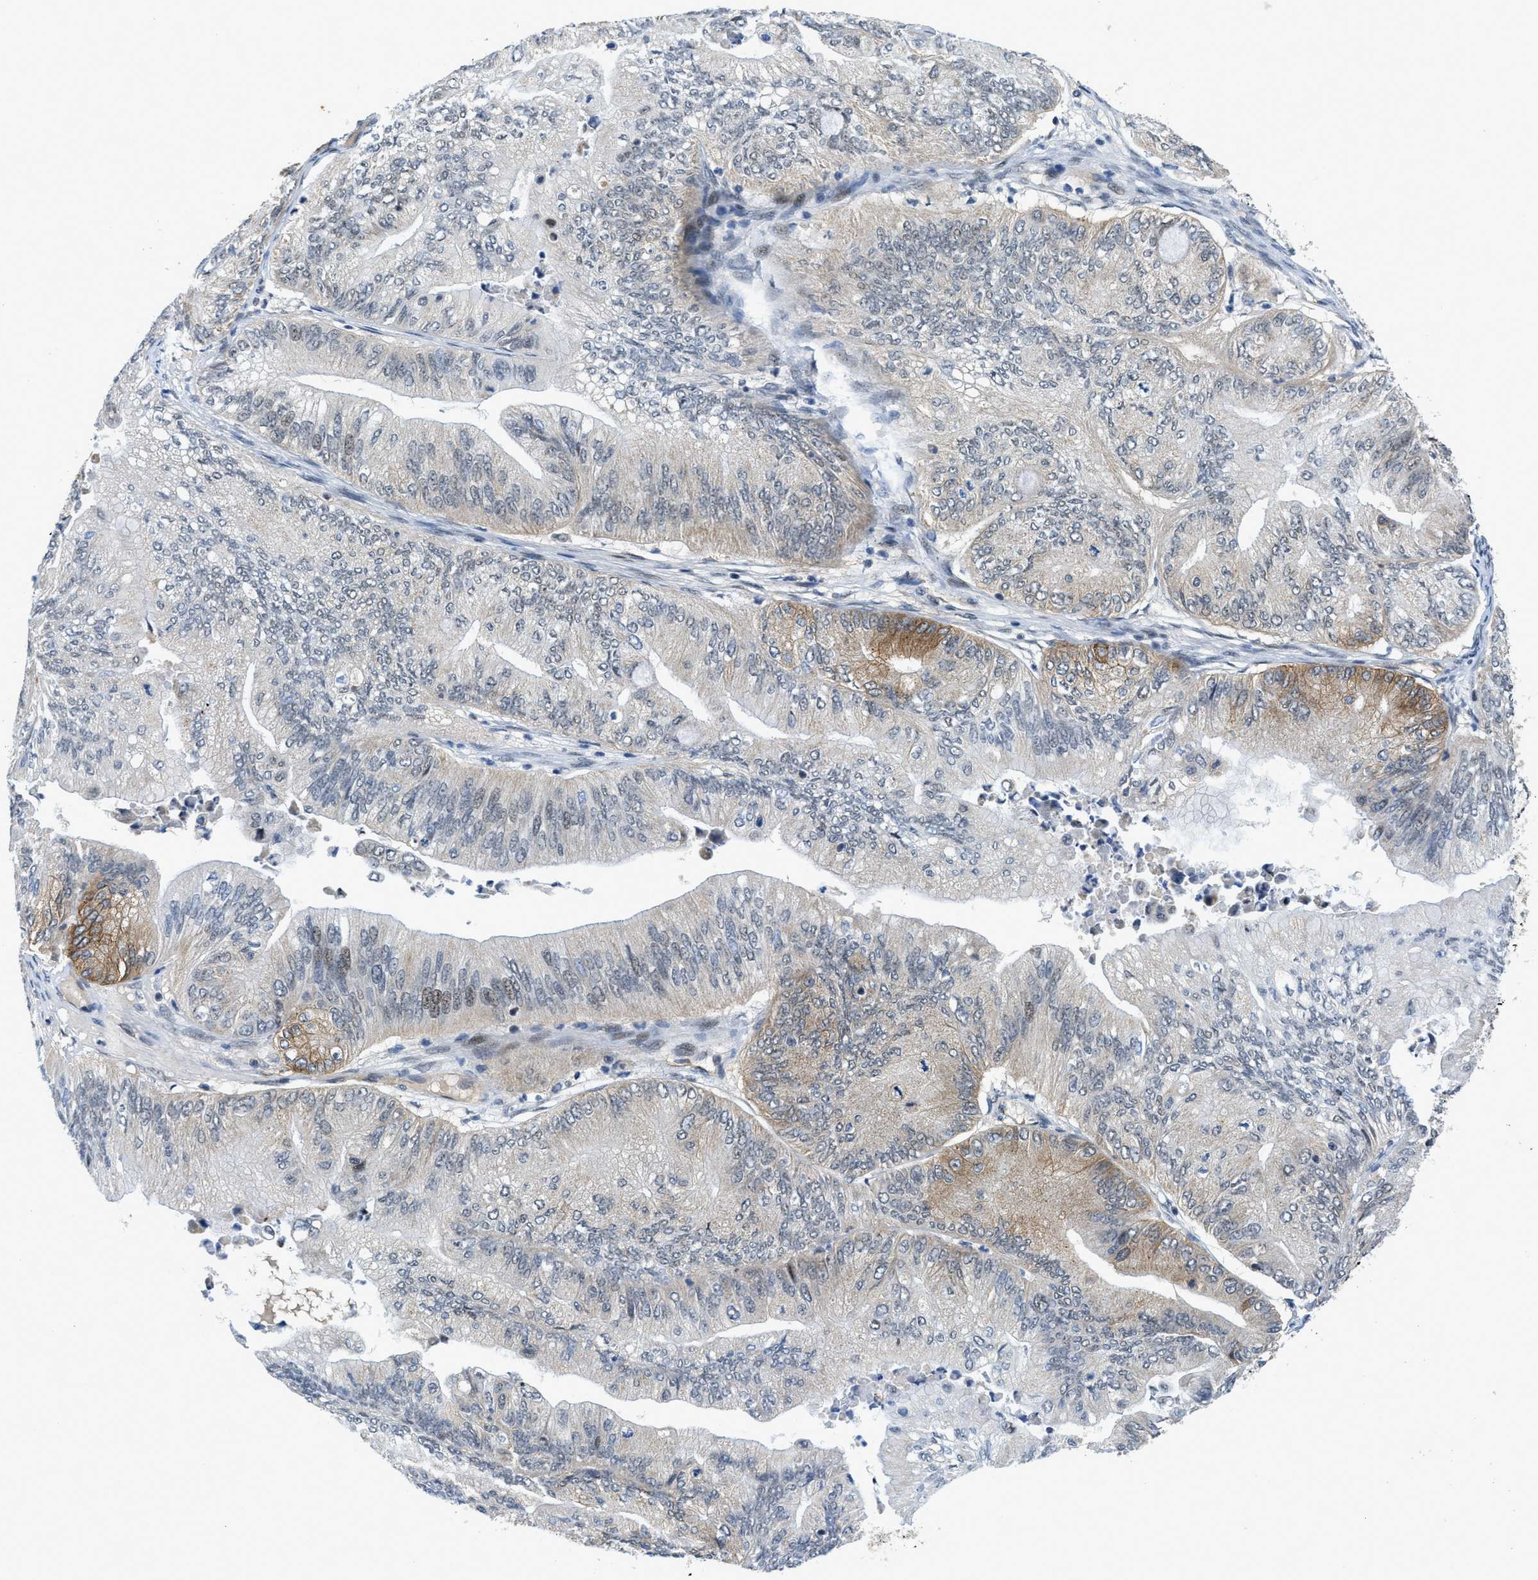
{"staining": {"intensity": "weak", "quantity": "<25%", "location": "cytoplasmic/membranous"}, "tissue": "ovarian cancer", "cell_type": "Tumor cells", "image_type": "cancer", "snomed": [{"axis": "morphology", "description": "Cystadenocarcinoma, mucinous, NOS"}, {"axis": "topography", "description": "Ovary"}], "caption": "Immunohistochemistry (IHC) photomicrograph of neoplastic tissue: human mucinous cystadenocarcinoma (ovarian) stained with DAB reveals no significant protein staining in tumor cells.", "gene": "SLCO2A1", "patient": {"sex": "female", "age": 61}}